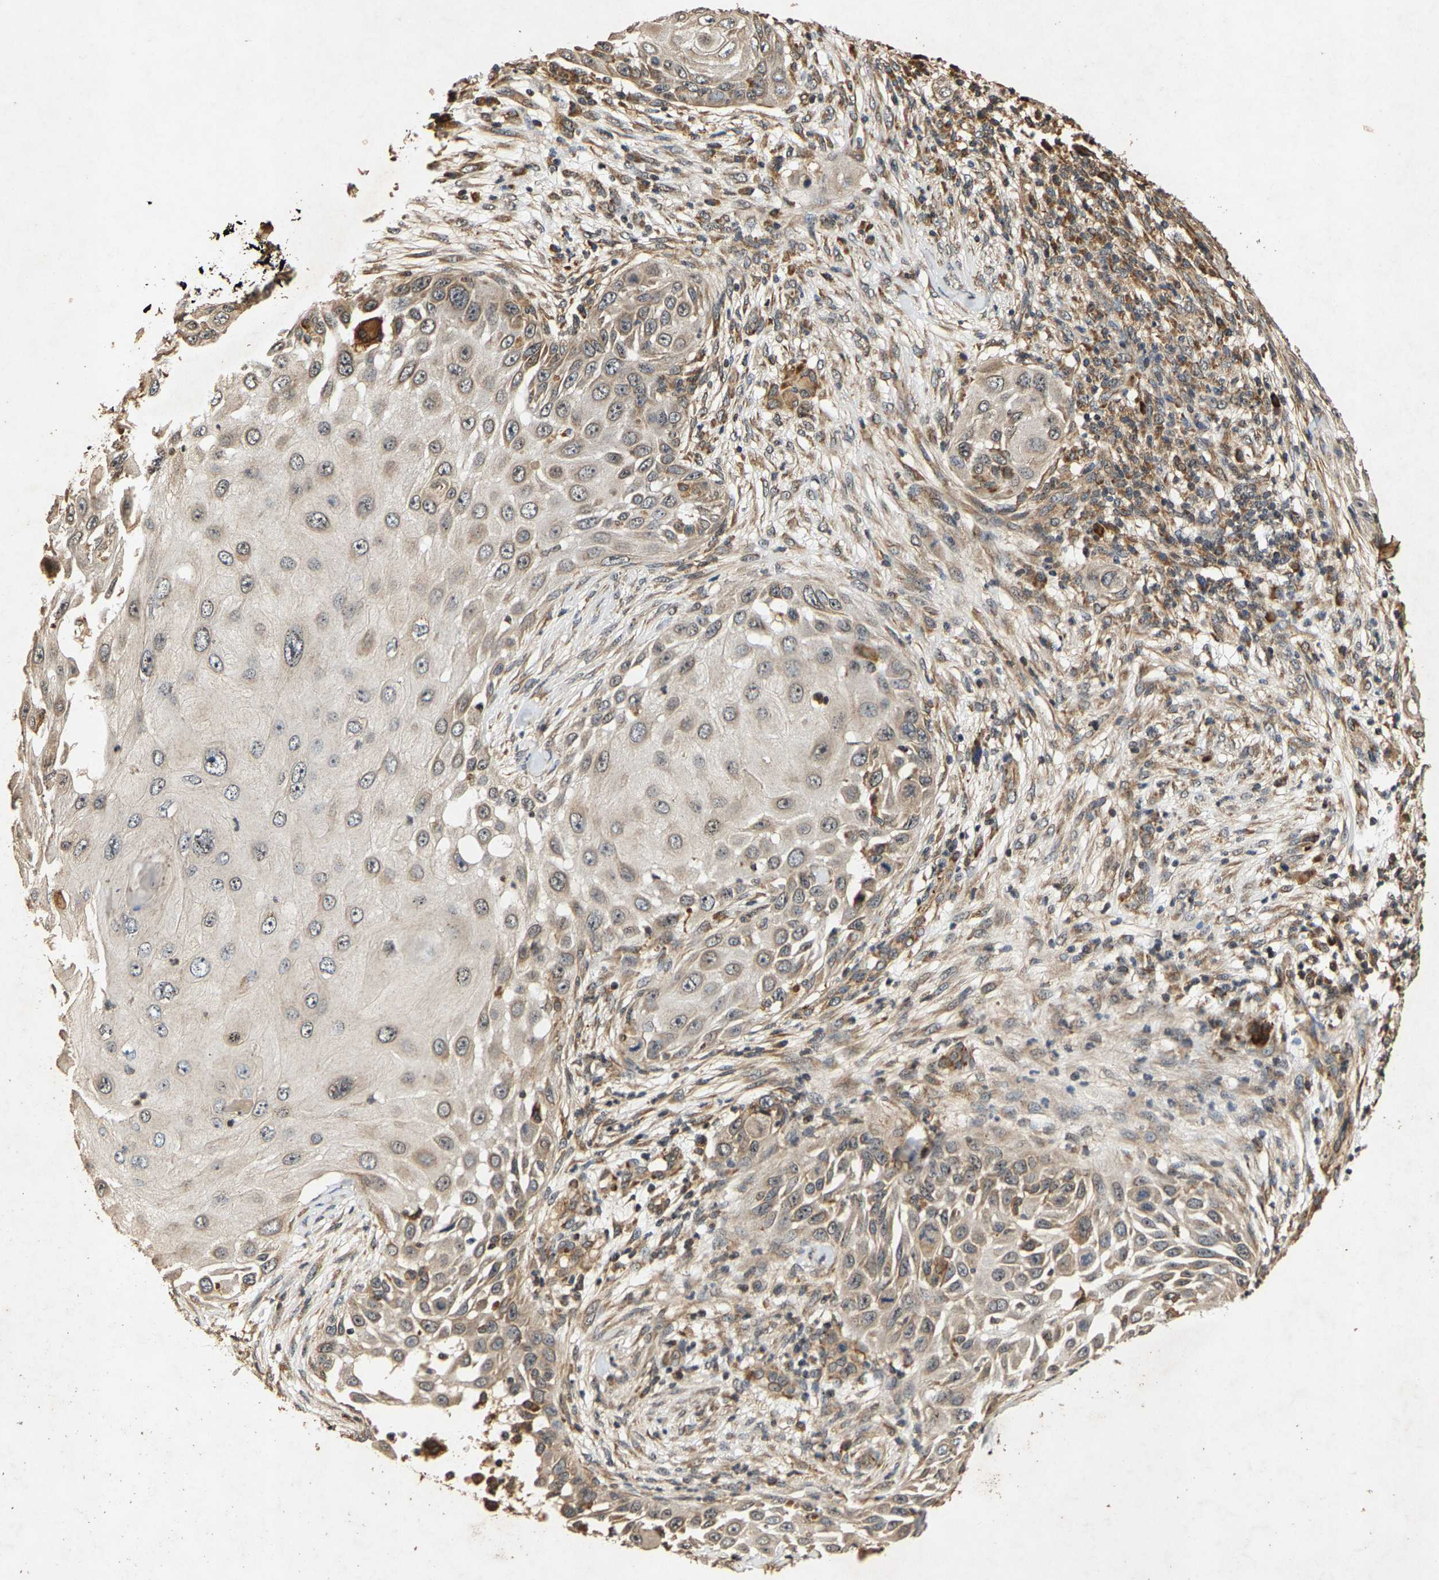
{"staining": {"intensity": "moderate", "quantity": "25%-75%", "location": "cytoplasmic/membranous"}, "tissue": "skin cancer", "cell_type": "Tumor cells", "image_type": "cancer", "snomed": [{"axis": "morphology", "description": "Squamous cell carcinoma, NOS"}, {"axis": "topography", "description": "Skin"}], "caption": "Skin cancer (squamous cell carcinoma) stained with DAB immunohistochemistry demonstrates medium levels of moderate cytoplasmic/membranous positivity in about 25%-75% of tumor cells.", "gene": "CIDEC", "patient": {"sex": "female", "age": 44}}